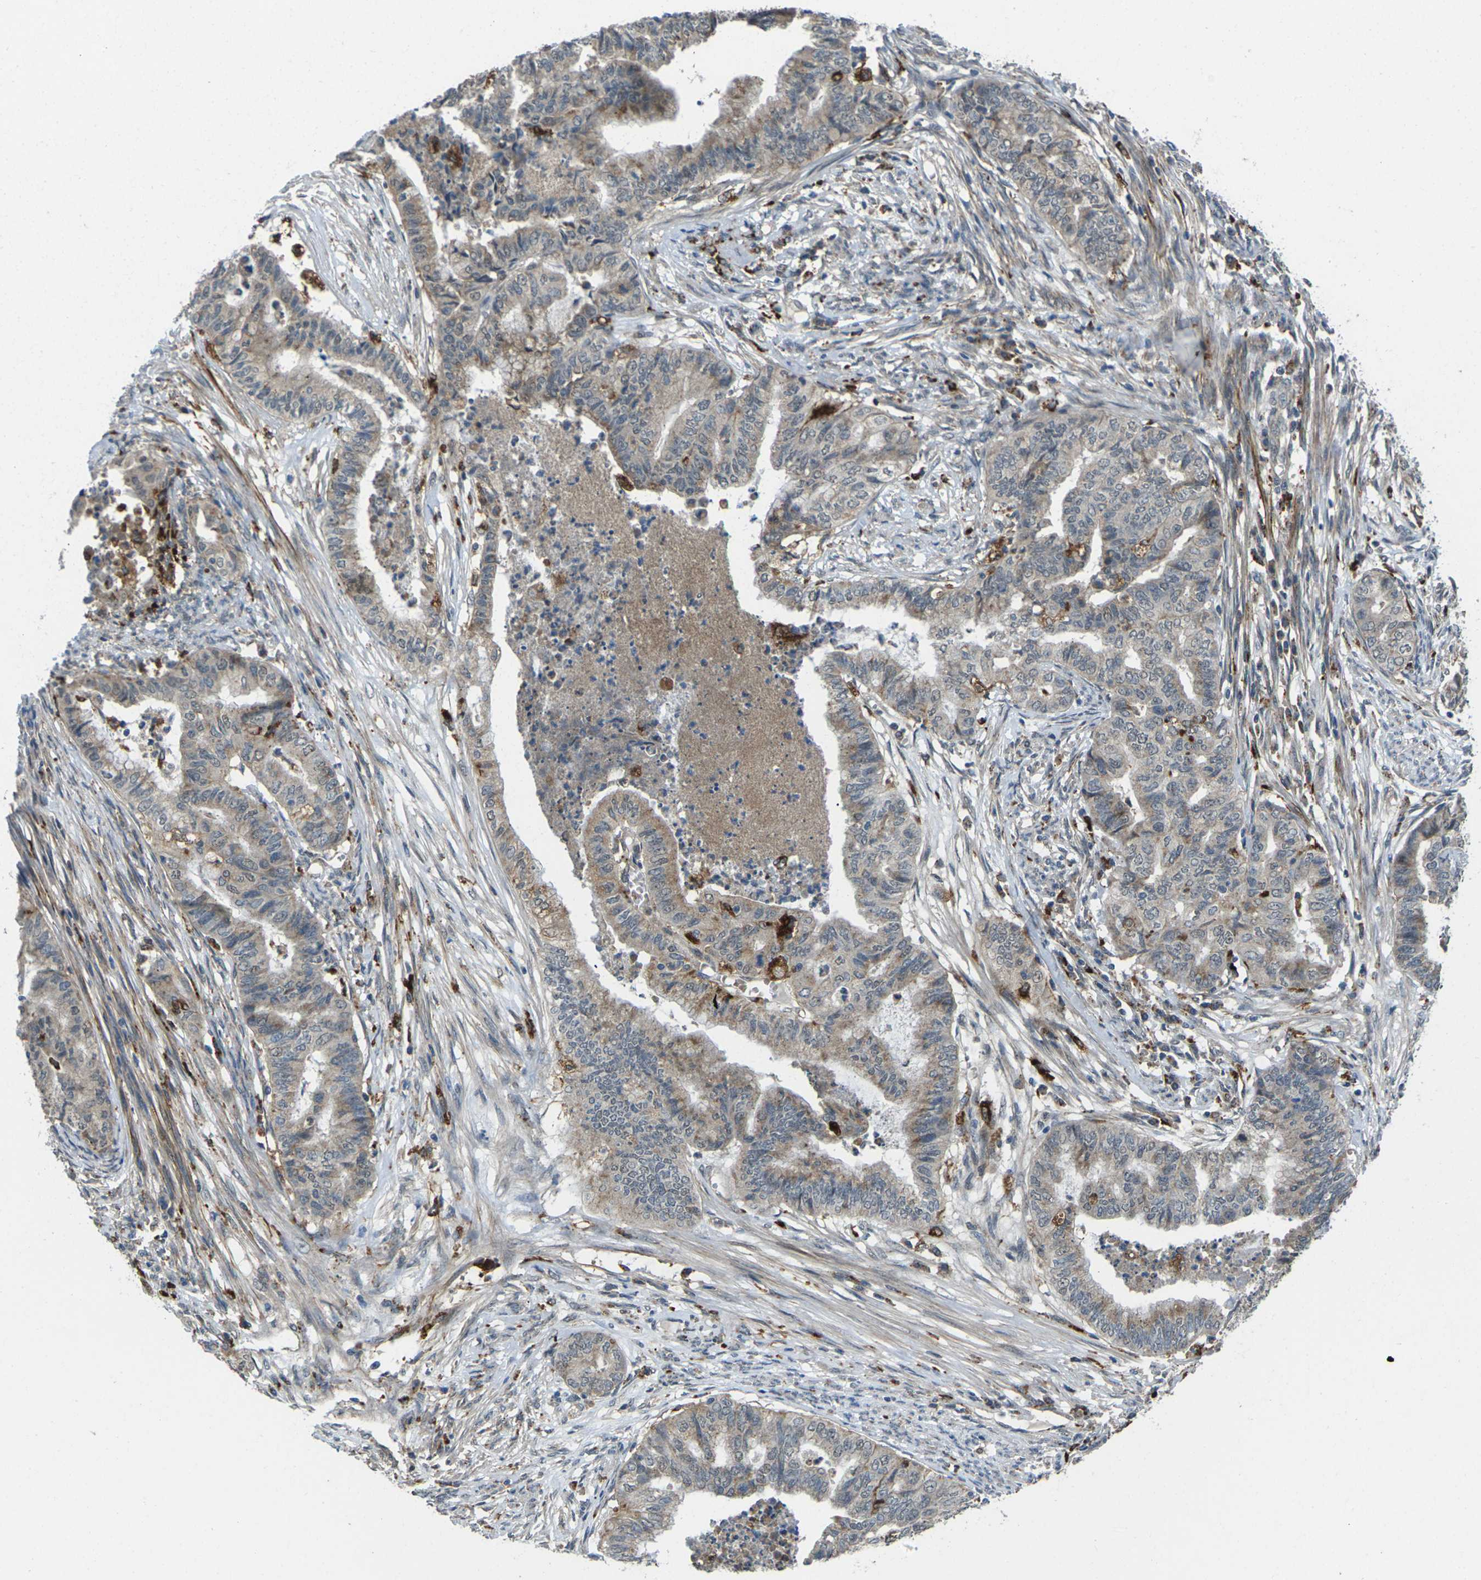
{"staining": {"intensity": "weak", "quantity": "25%-75%", "location": "cytoplasmic/membranous"}, "tissue": "endometrial cancer", "cell_type": "Tumor cells", "image_type": "cancer", "snomed": [{"axis": "morphology", "description": "Adenocarcinoma, NOS"}, {"axis": "topography", "description": "Endometrium"}], "caption": "Protein analysis of endometrial adenocarcinoma tissue shows weak cytoplasmic/membranous expression in approximately 25%-75% of tumor cells. (DAB = brown stain, brightfield microscopy at high magnification).", "gene": "SLC31A2", "patient": {"sex": "female", "age": 79}}